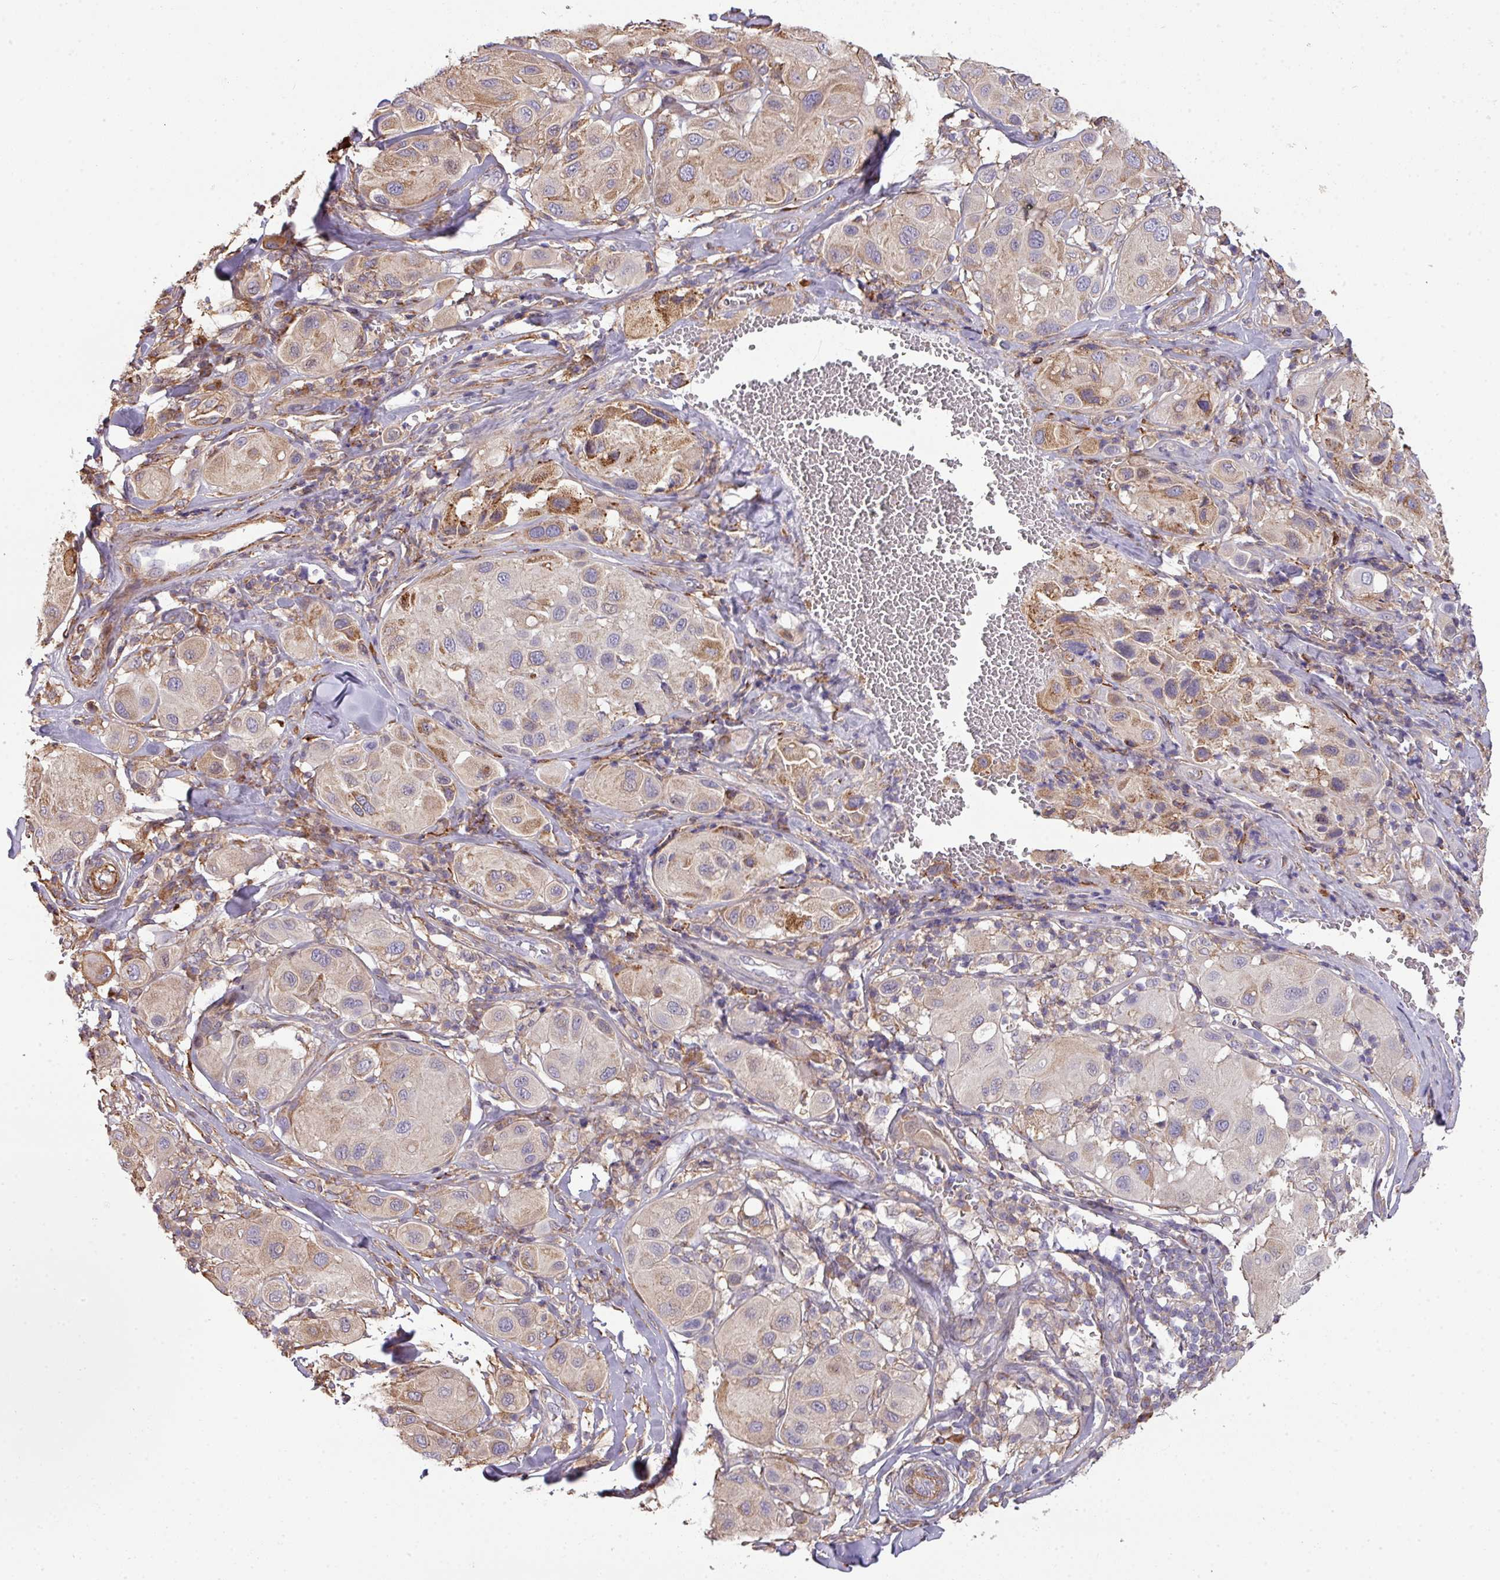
{"staining": {"intensity": "weak", "quantity": "<25%", "location": "cytoplasmic/membranous"}, "tissue": "melanoma", "cell_type": "Tumor cells", "image_type": "cancer", "snomed": [{"axis": "morphology", "description": "Malignant melanoma, Metastatic site"}, {"axis": "topography", "description": "Skin"}], "caption": "High magnification brightfield microscopy of malignant melanoma (metastatic site) stained with DAB (3,3'-diaminobenzidine) (brown) and counterstained with hematoxylin (blue): tumor cells show no significant expression.", "gene": "LRRC41", "patient": {"sex": "male", "age": 41}}